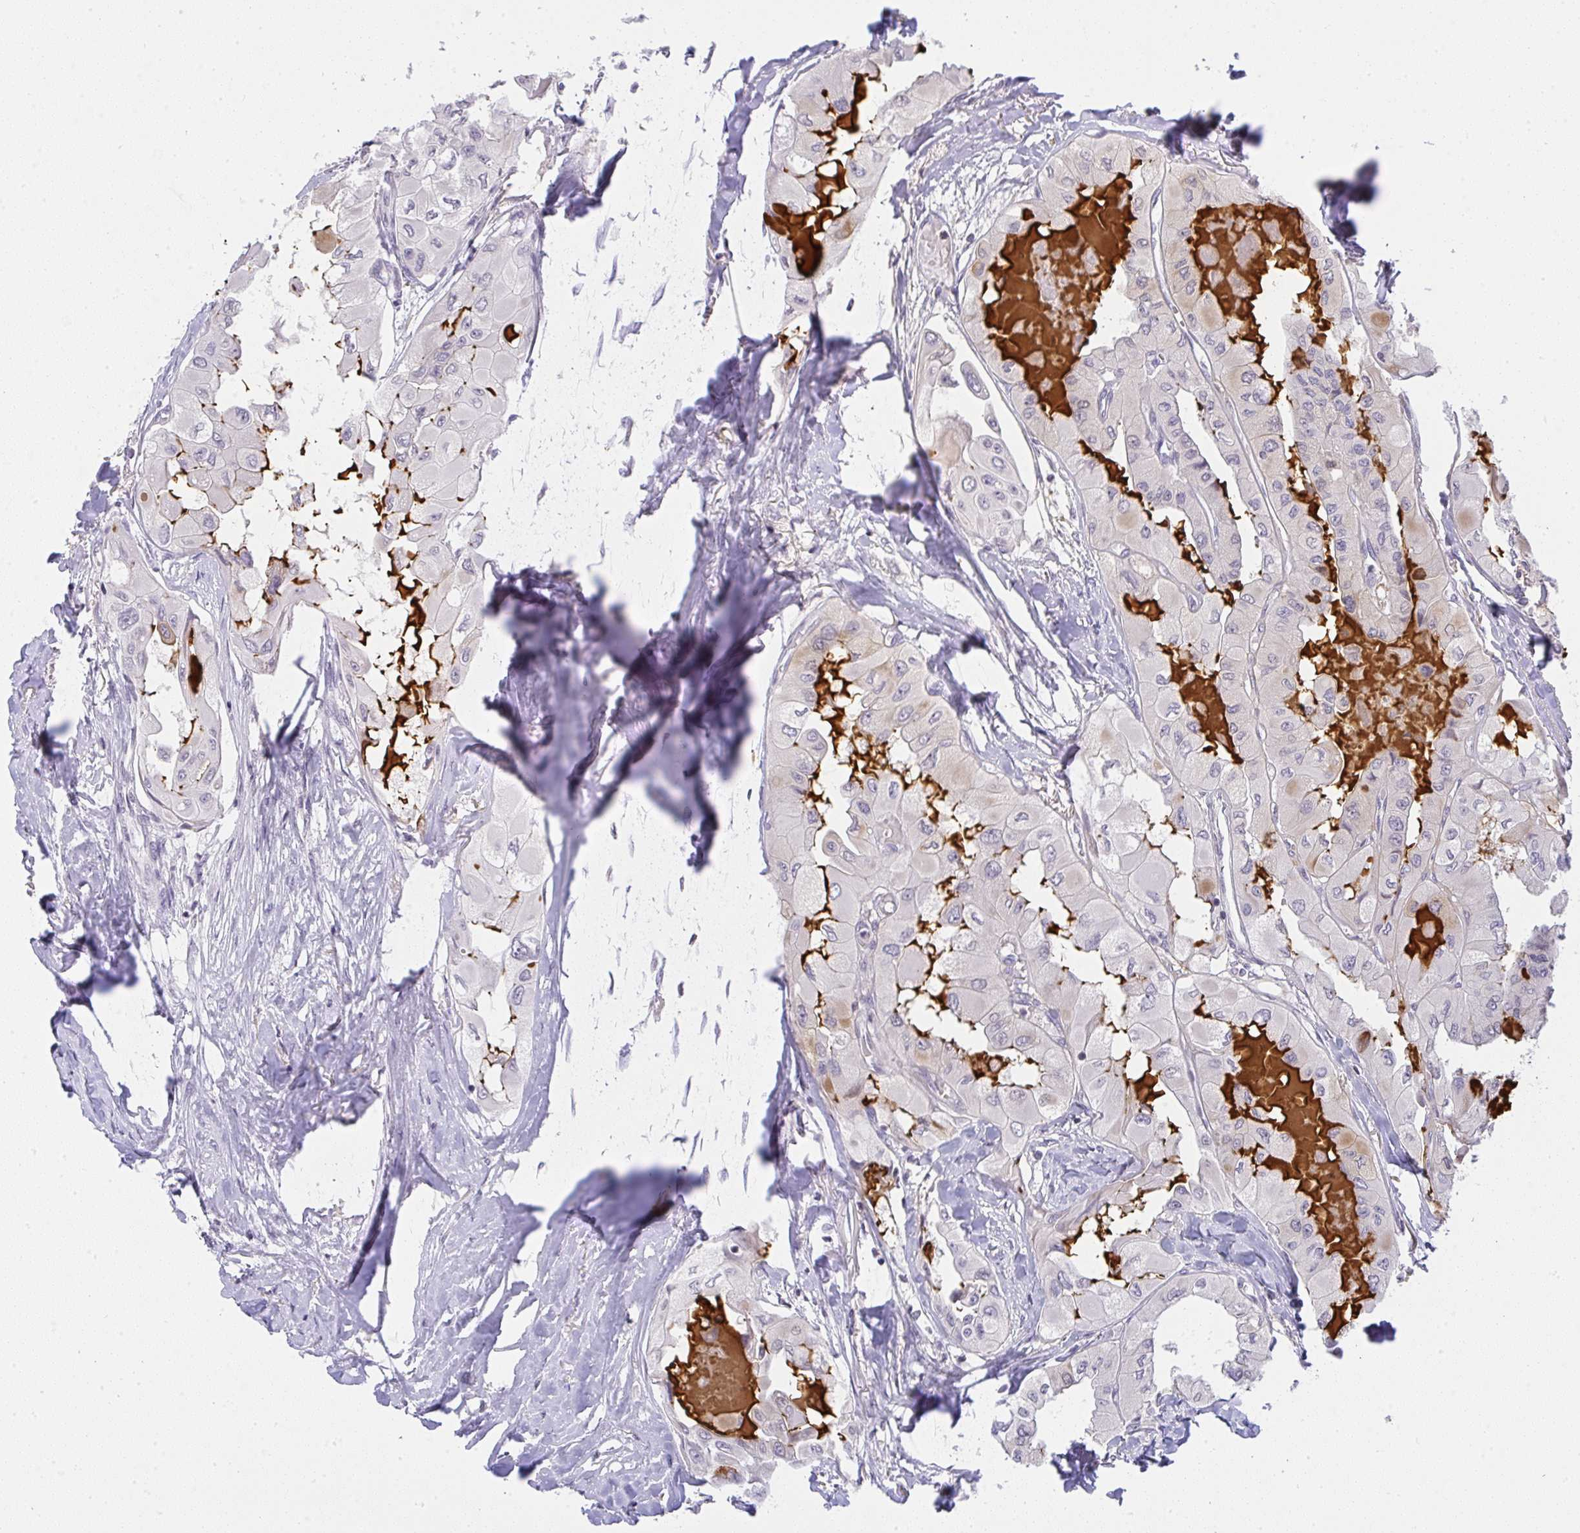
{"staining": {"intensity": "negative", "quantity": "none", "location": "none"}, "tissue": "thyroid cancer", "cell_type": "Tumor cells", "image_type": "cancer", "snomed": [{"axis": "morphology", "description": "Normal tissue, NOS"}, {"axis": "morphology", "description": "Papillary adenocarcinoma, NOS"}, {"axis": "topography", "description": "Thyroid gland"}], "caption": "DAB (3,3'-diaminobenzidine) immunohistochemical staining of human thyroid papillary adenocarcinoma reveals no significant positivity in tumor cells.", "gene": "CACNA1S", "patient": {"sex": "female", "age": 59}}